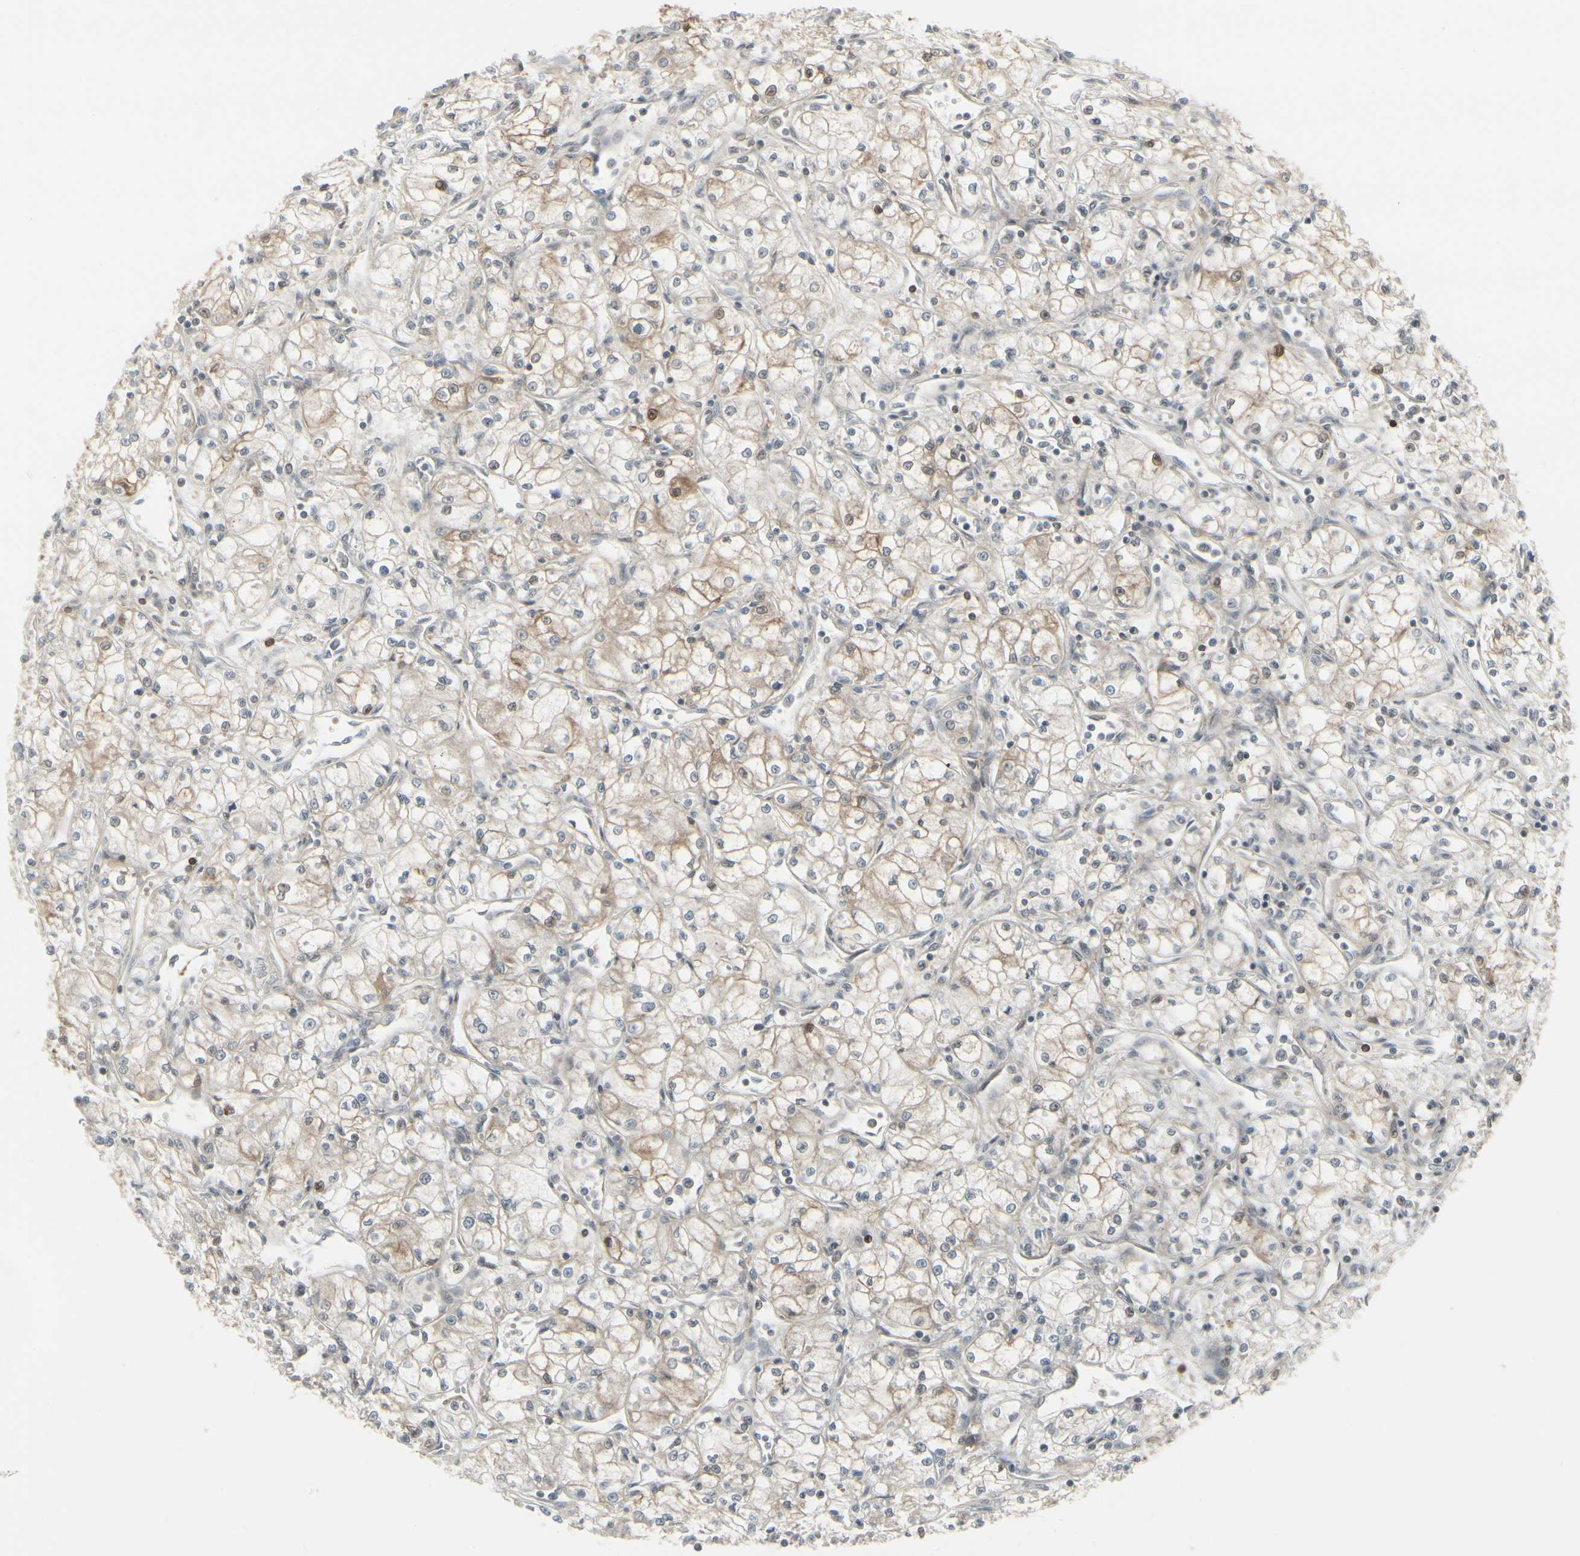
{"staining": {"intensity": "weak", "quantity": ">75%", "location": "cytoplasmic/membranous"}, "tissue": "renal cancer", "cell_type": "Tumor cells", "image_type": "cancer", "snomed": [{"axis": "morphology", "description": "Normal tissue, NOS"}, {"axis": "morphology", "description": "Adenocarcinoma, NOS"}, {"axis": "topography", "description": "Kidney"}], "caption": "Protein positivity by immunohistochemistry demonstrates weak cytoplasmic/membranous positivity in approximately >75% of tumor cells in renal cancer (adenocarcinoma).", "gene": "IGFBP6", "patient": {"sex": "male", "age": 59}}